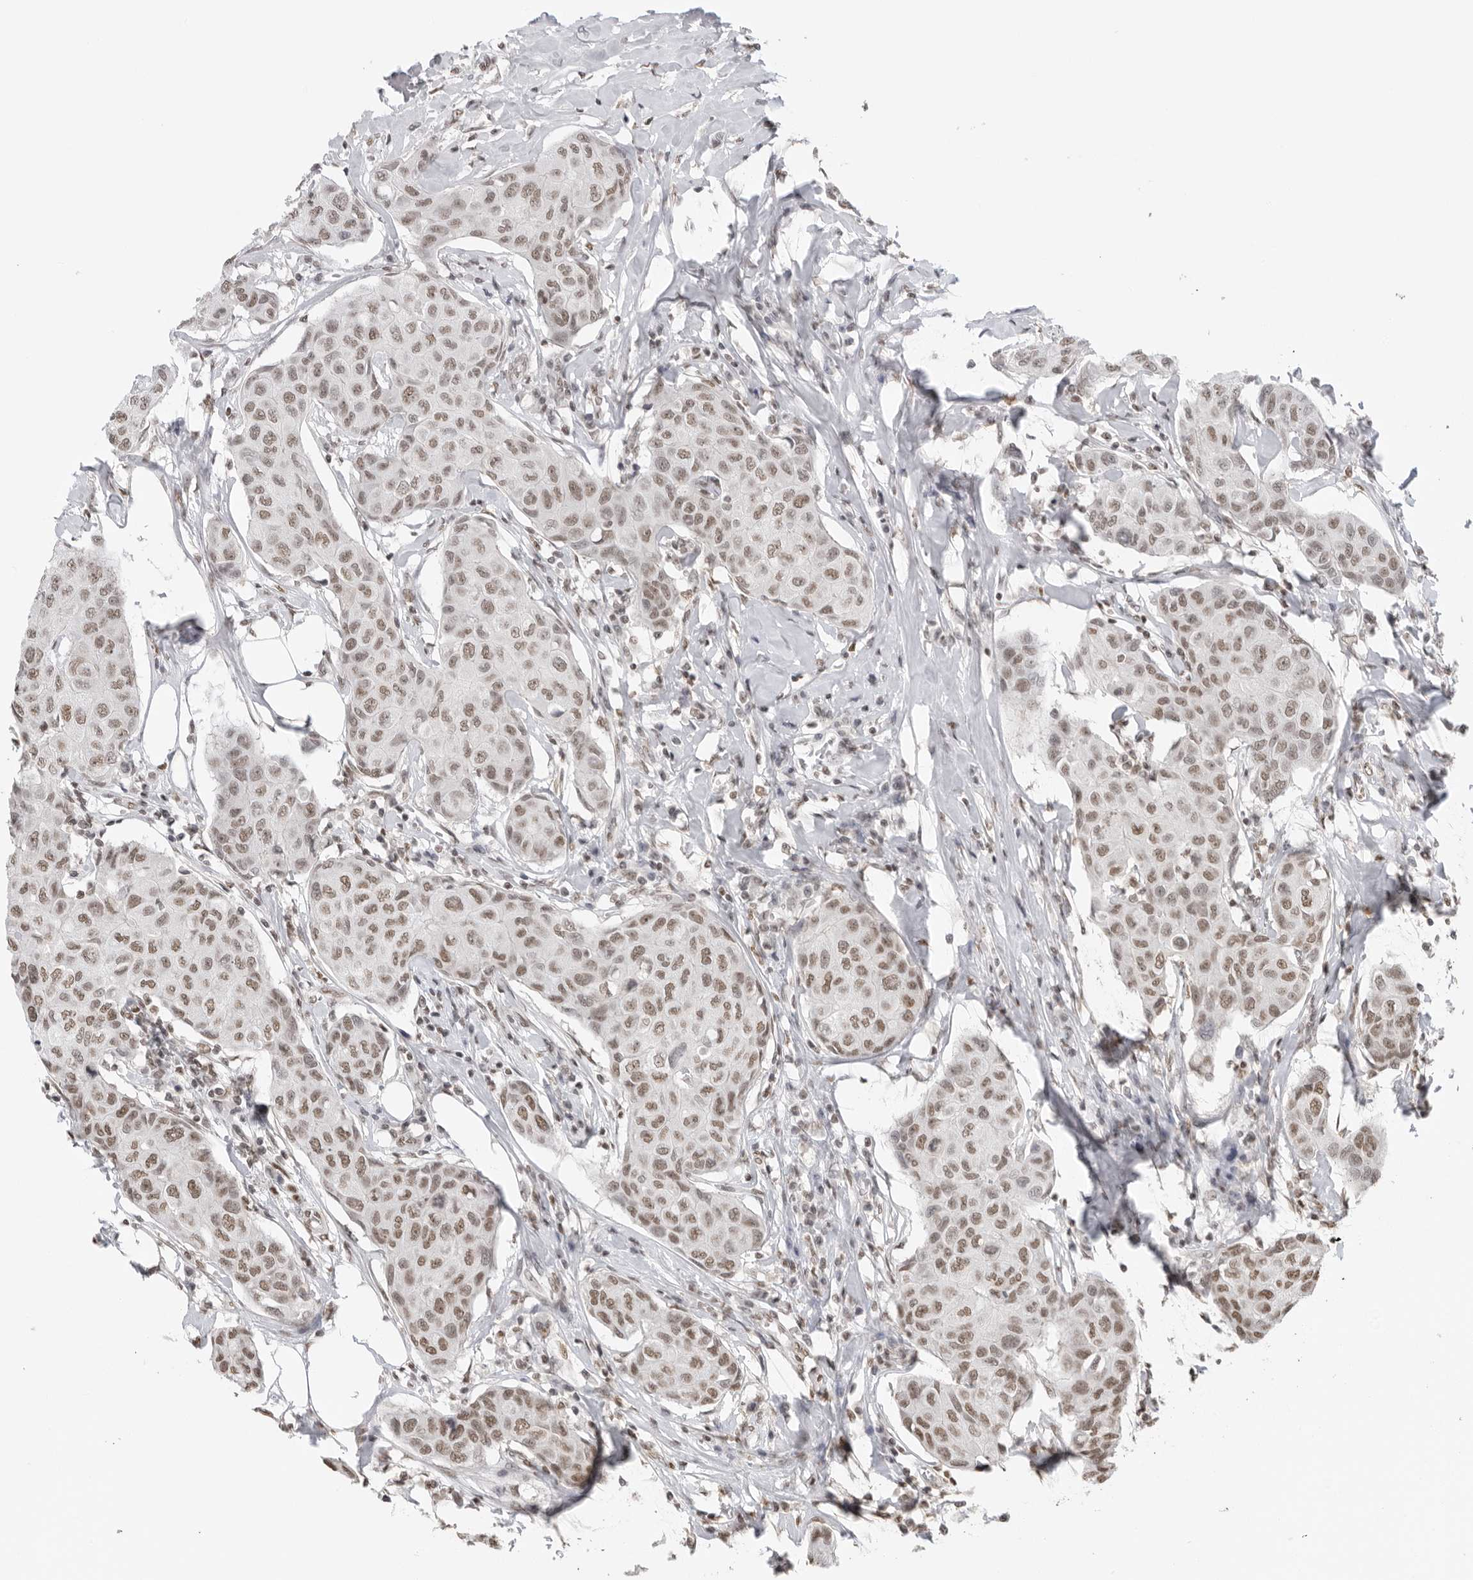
{"staining": {"intensity": "moderate", "quantity": ">75%", "location": "nuclear"}, "tissue": "breast cancer", "cell_type": "Tumor cells", "image_type": "cancer", "snomed": [{"axis": "morphology", "description": "Duct carcinoma"}, {"axis": "topography", "description": "Breast"}], "caption": "Breast cancer stained with immunohistochemistry (IHC) demonstrates moderate nuclear expression in approximately >75% of tumor cells.", "gene": "RPA2", "patient": {"sex": "female", "age": 80}}